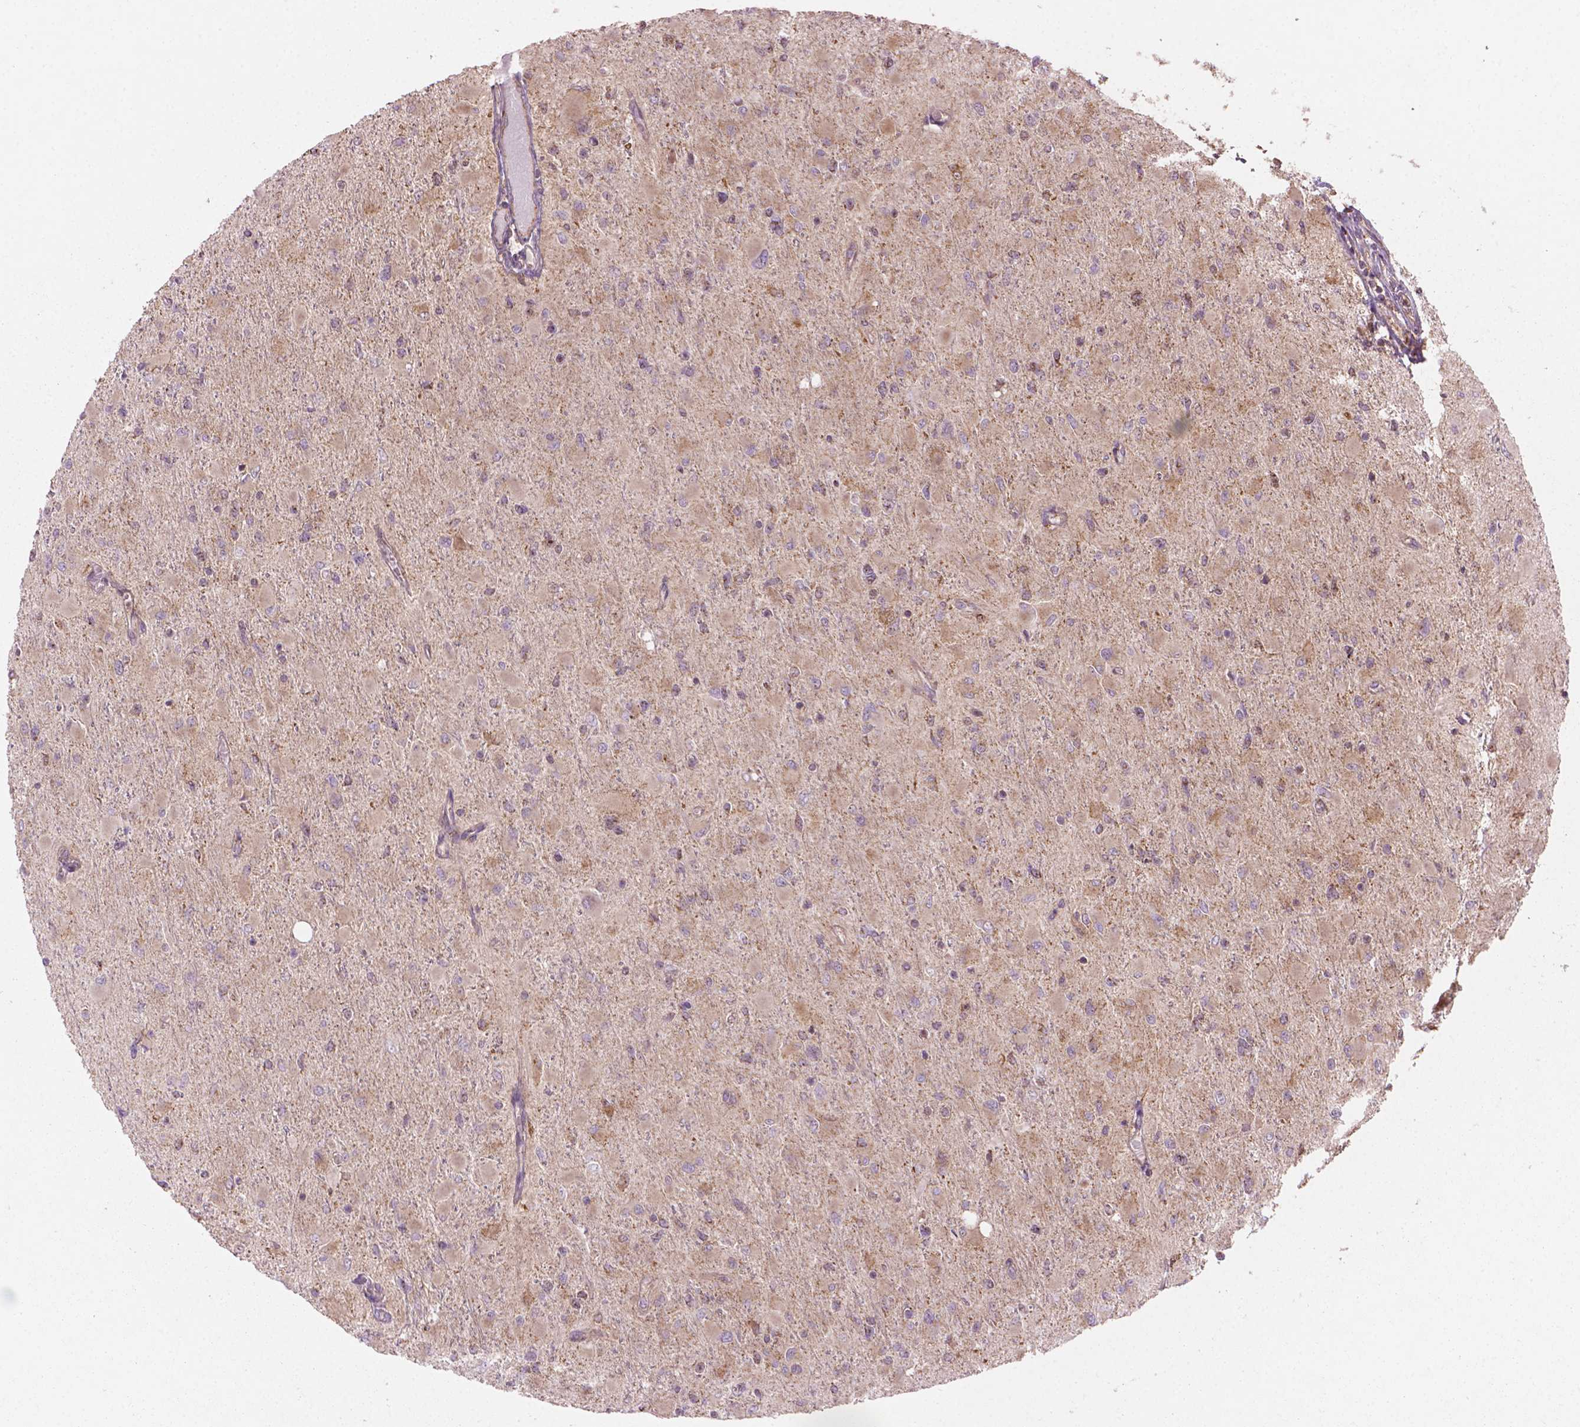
{"staining": {"intensity": "weak", "quantity": ">75%", "location": "cytoplasmic/membranous"}, "tissue": "glioma", "cell_type": "Tumor cells", "image_type": "cancer", "snomed": [{"axis": "morphology", "description": "Glioma, malignant, High grade"}, {"axis": "topography", "description": "Cerebral cortex"}], "caption": "Malignant glioma (high-grade) was stained to show a protein in brown. There is low levels of weak cytoplasmic/membranous staining in about >75% of tumor cells.", "gene": "VARS2", "patient": {"sex": "female", "age": 36}}